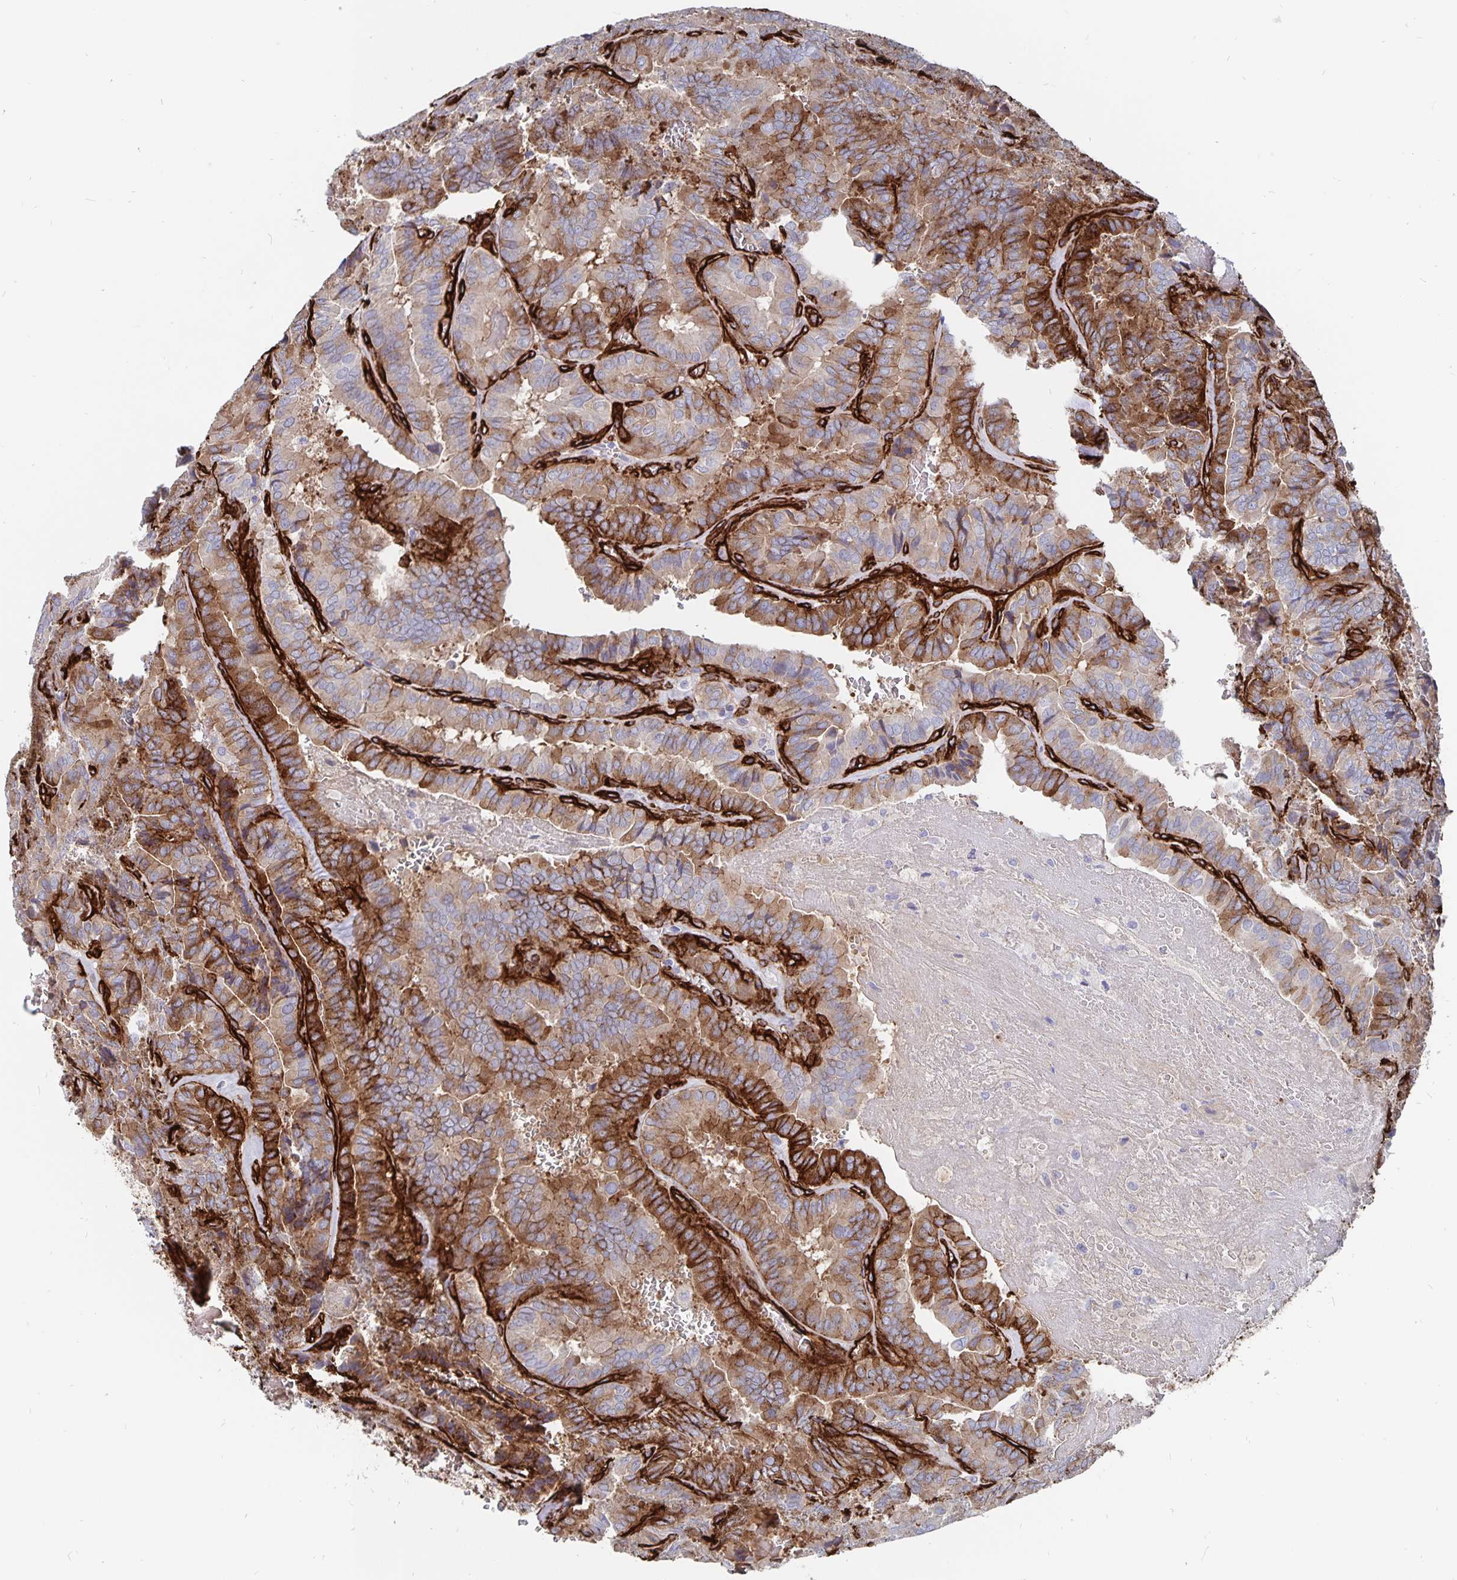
{"staining": {"intensity": "moderate", "quantity": "25%-75%", "location": "cytoplasmic/membranous"}, "tissue": "thyroid cancer", "cell_type": "Tumor cells", "image_type": "cancer", "snomed": [{"axis": "morphology", "description": "Papillary adenocarcinoma, NOS"}, {"axis": "topography", "description": "Thyroid gland"}], "caption": "A brown stain shows moderate cytoplasmic/membranous positivity of a protein in human thyroid cancer (papillary adenocarcinoma) tumor cells.", "gene": "DCHS2", "patient": {"sex": "female", "age": 75}}